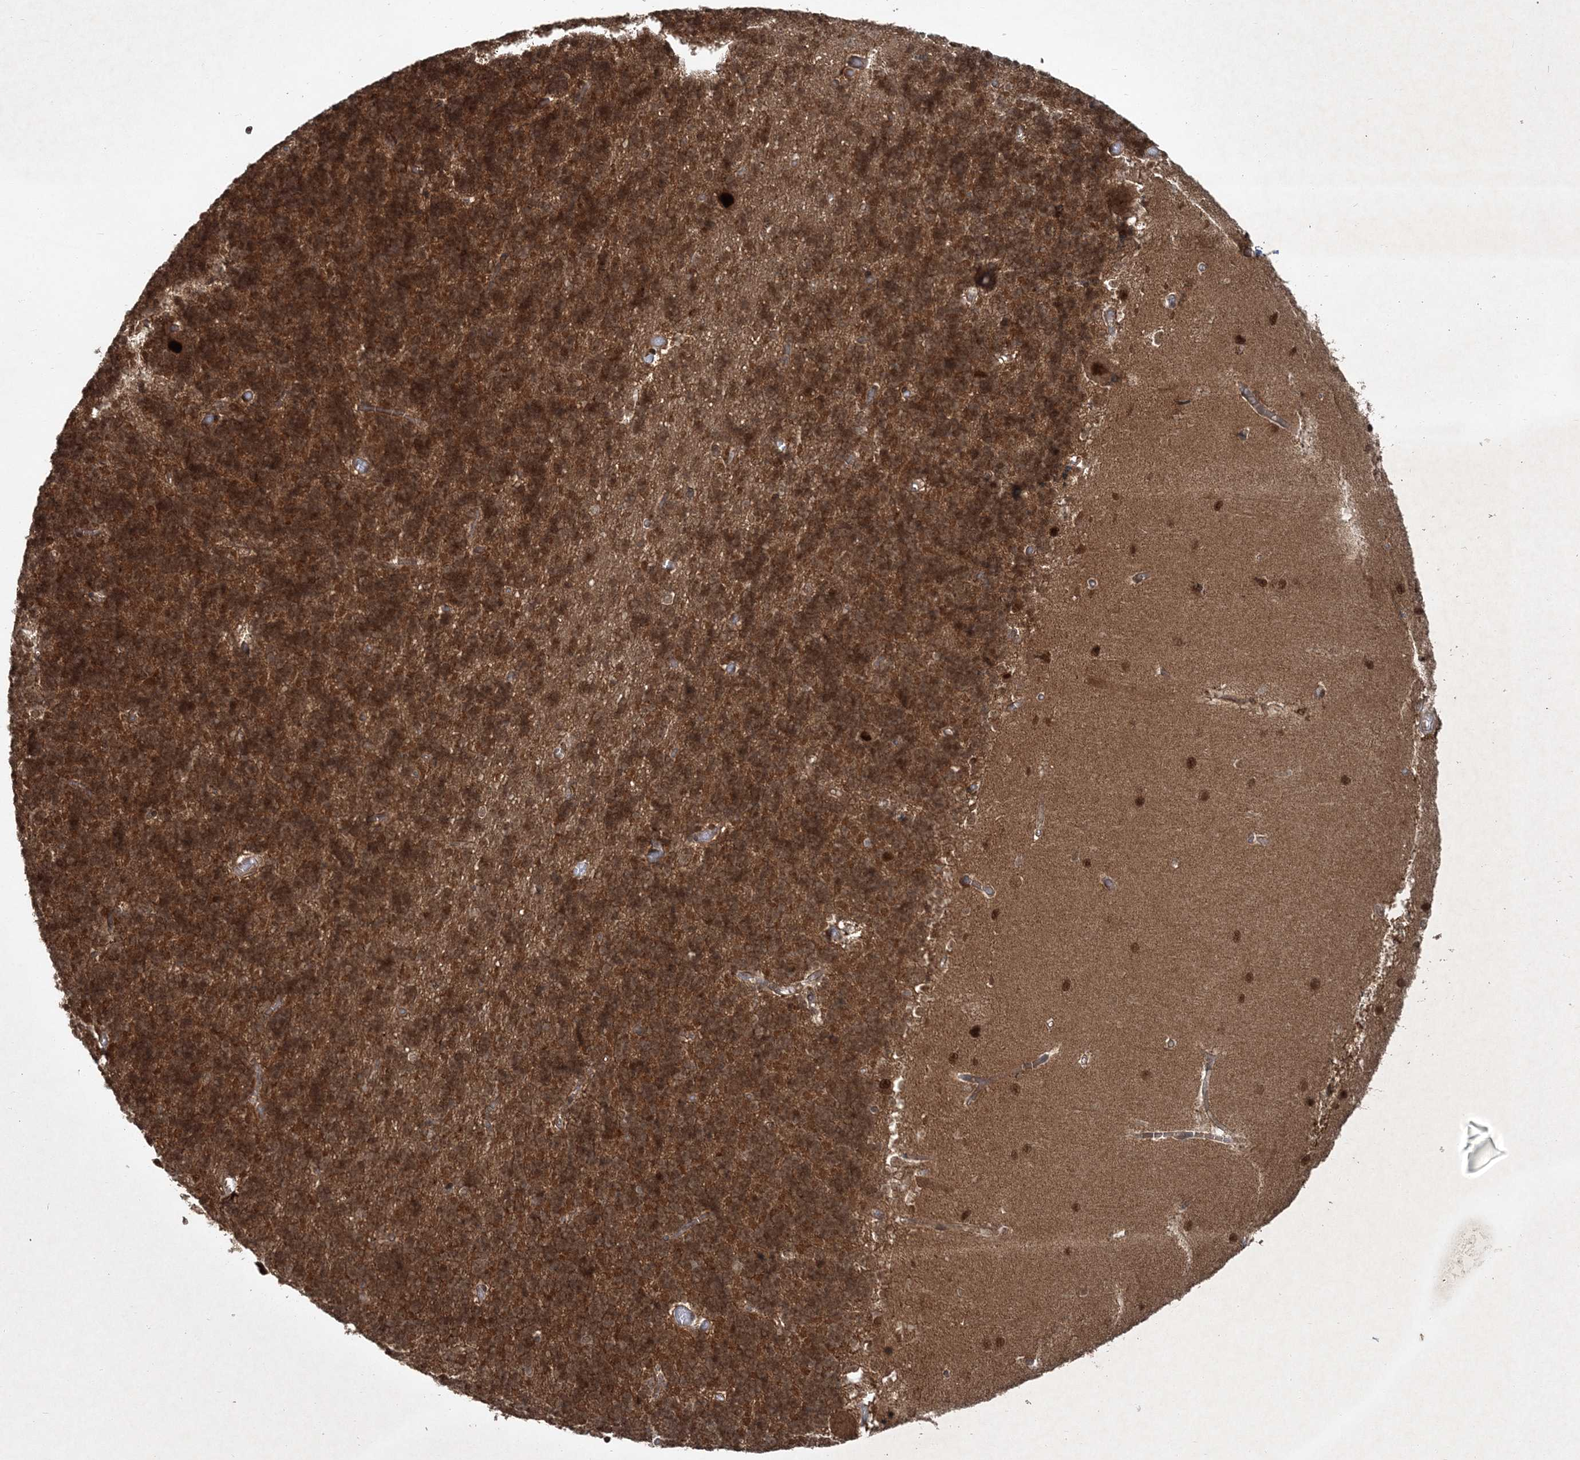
{"staining": {"intensity": "strong", "quantity": ">75%", "location": "cytoplasmic/membranous"}, "tissue": "cerebellum", "cell_type": "Cells in granular layer", "image_type": "normal", "snomed": [{"axis": "morphology", "description": "Normal tissue, NOS"}, {"axis": "topography", "description": "Cerebellum"}], "caption": "A brown stain labels strong cytoplasmic/membranous staining of a protein in cells in granular layer of unremarkable human cerebellum. The protein is stained brown, and the nuclei are stained in blue (DAB (3,3'-diaminobenzidine) IHC with brightfield microscopy, high magnification).", "gene": "FBXL17", "patient": {"sex": "male", "age": 37}}